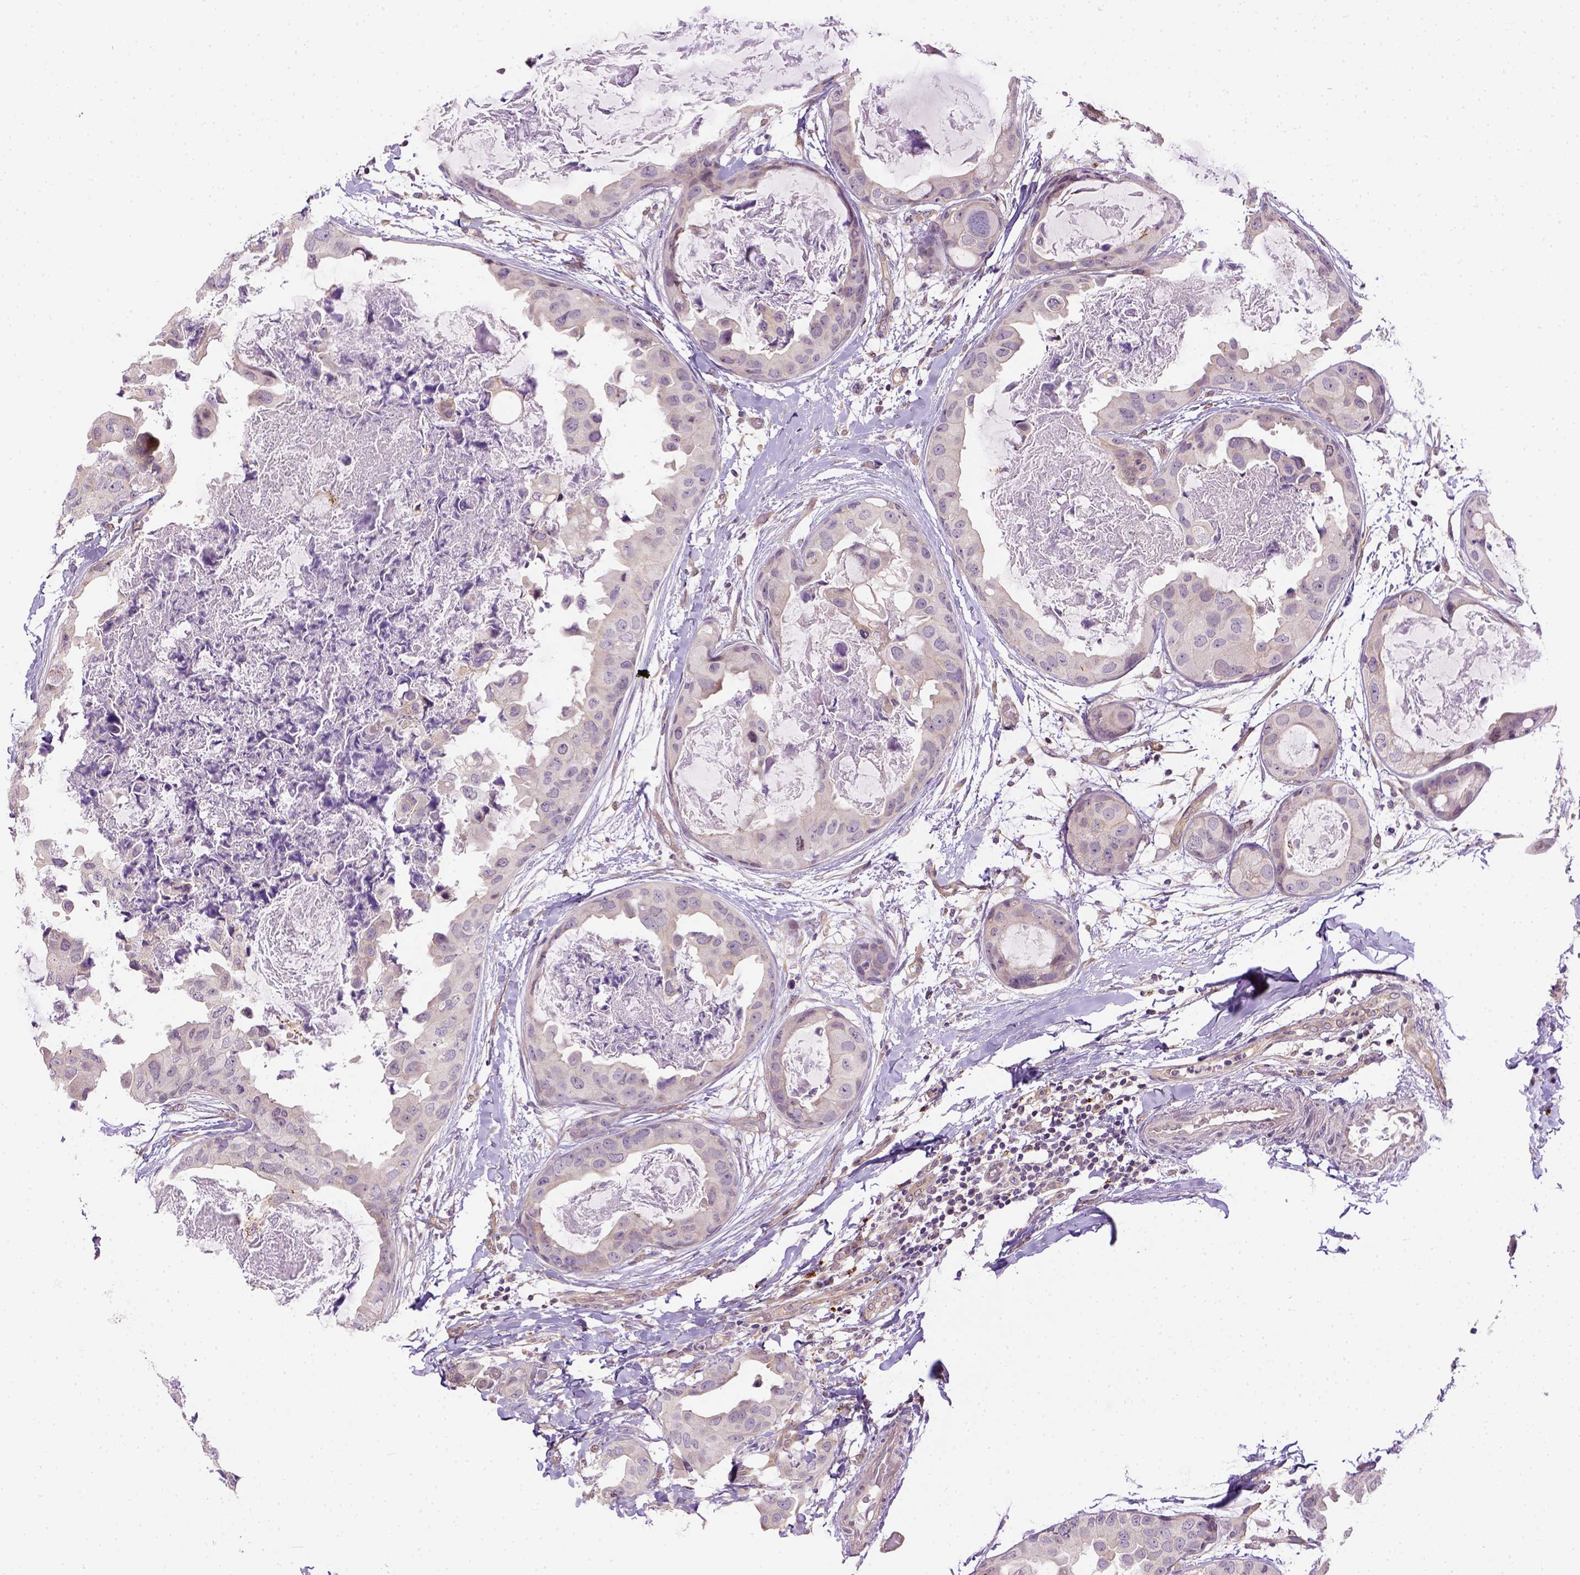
{"staining": {"intensity": "weak", "quantity": "<25%", "location": "cytoplasmic/membranous"}, "tissue": "breast cancer", "cell_type": "Tumor cells", "image_type": "cancer", "snomed": [{"axis": "morphology", "description": "Normal tissue, NOS"}, {"axis": "morphology", "description": "Duct carcinoma"}, {"axis": "topography", "description": "Breast"}], "caption": "The micrograph displays no staining of tumor cells in breast cancer (invasive ductal carcinoma).", "gene": "KAZN", "patient": {"sex": "female", "age": 40}}